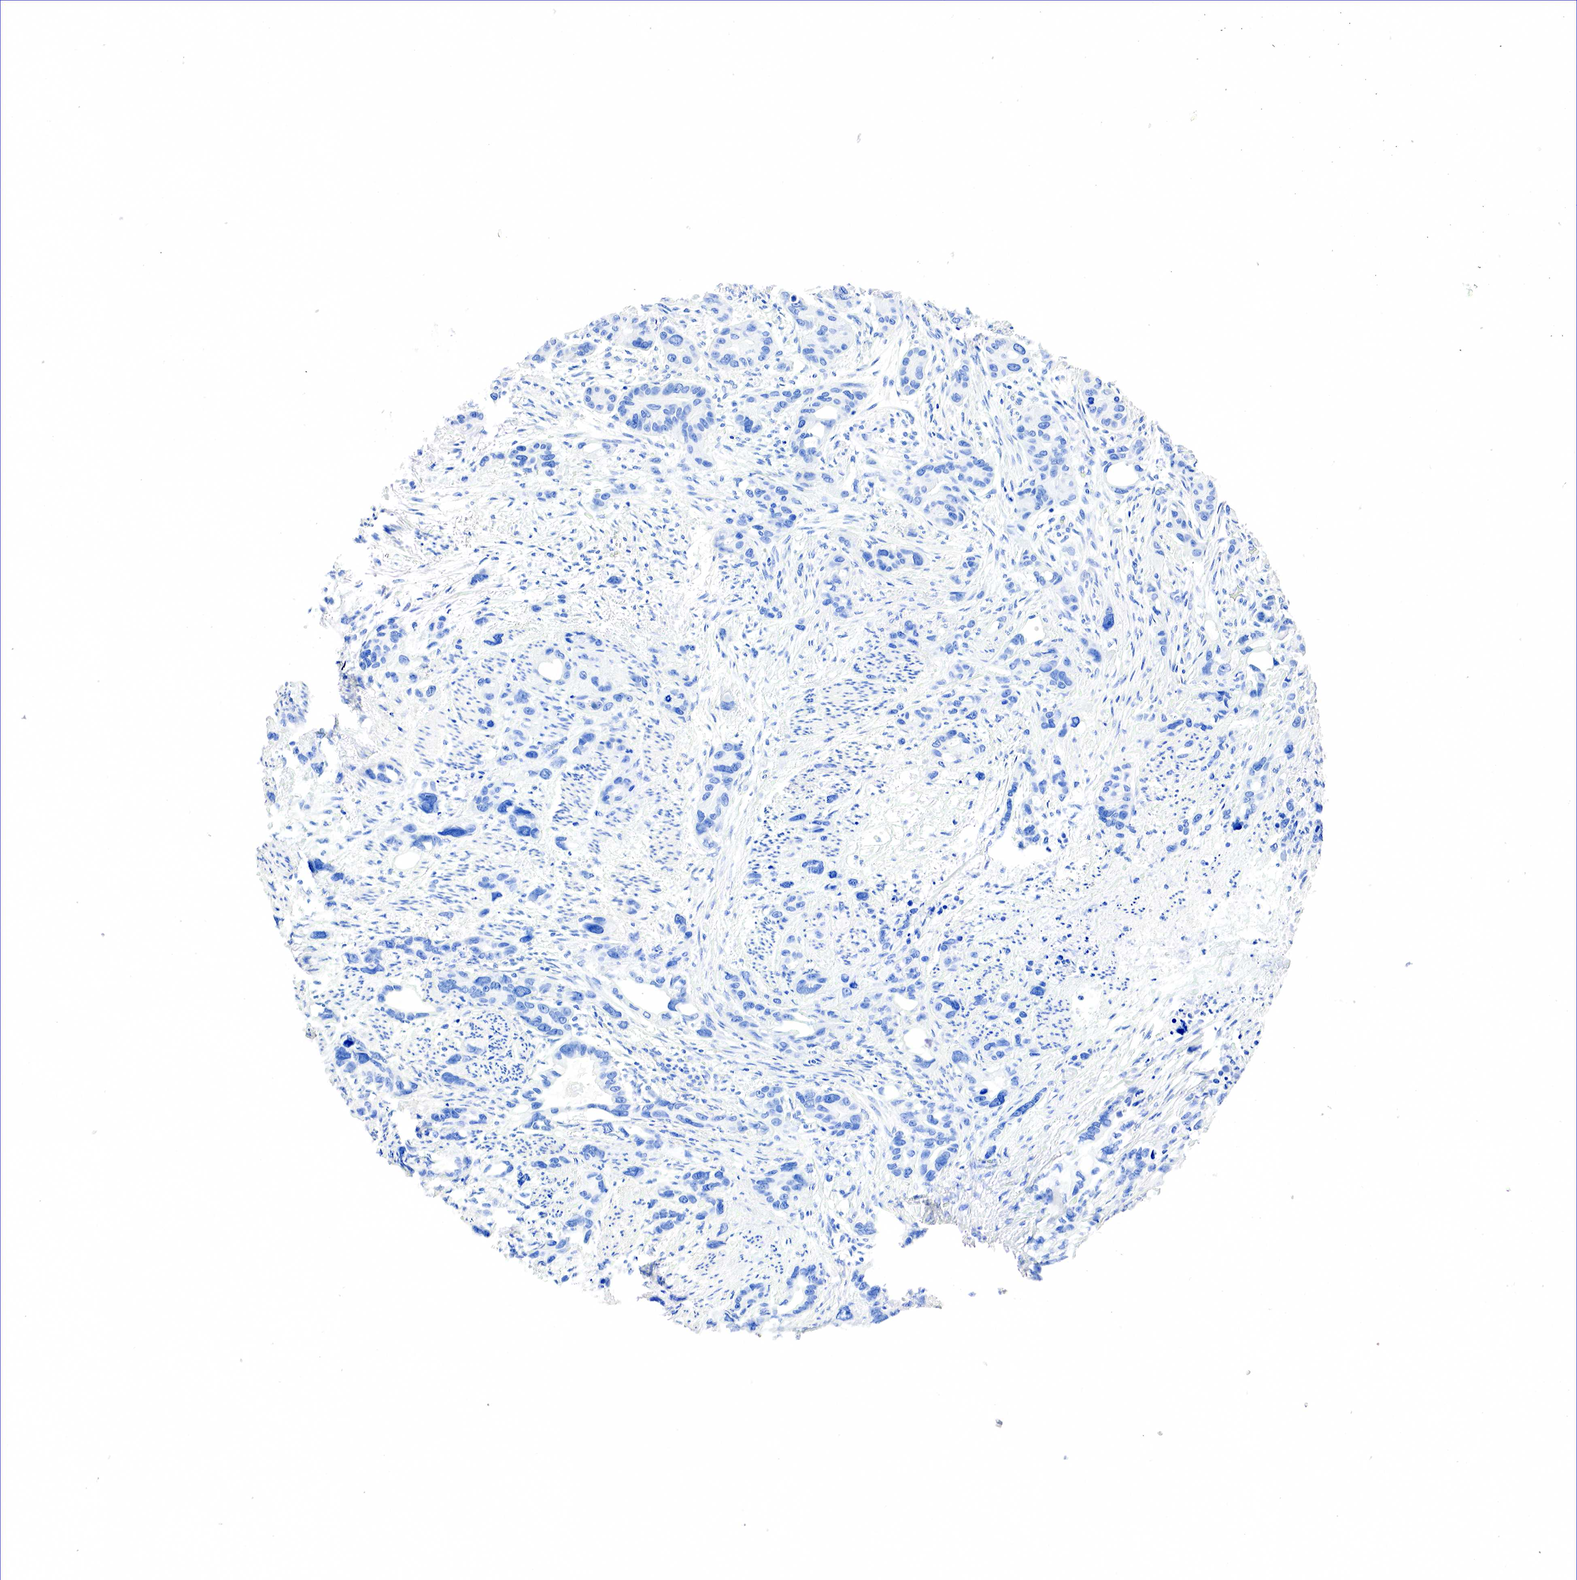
{"staining": {"intensity": "negative", "quantity": "none", "location": "none"}, "tissue": "stomach cancer", "cell_type": "Tumor cells", "image_type": "cancer", "snomed": [{"axis": "morphology", "description": "Adenocarcinoma, NOS"}, {"axis": "topography", "description": "Stomach, upper"}], "caption": "This is an immunohistochemistry (IHC) image of human adenocarcinoma (stomach). There is no staining in tumor cells.", "gene": "SST", "patient": {"sex": "male", "age": 47}}